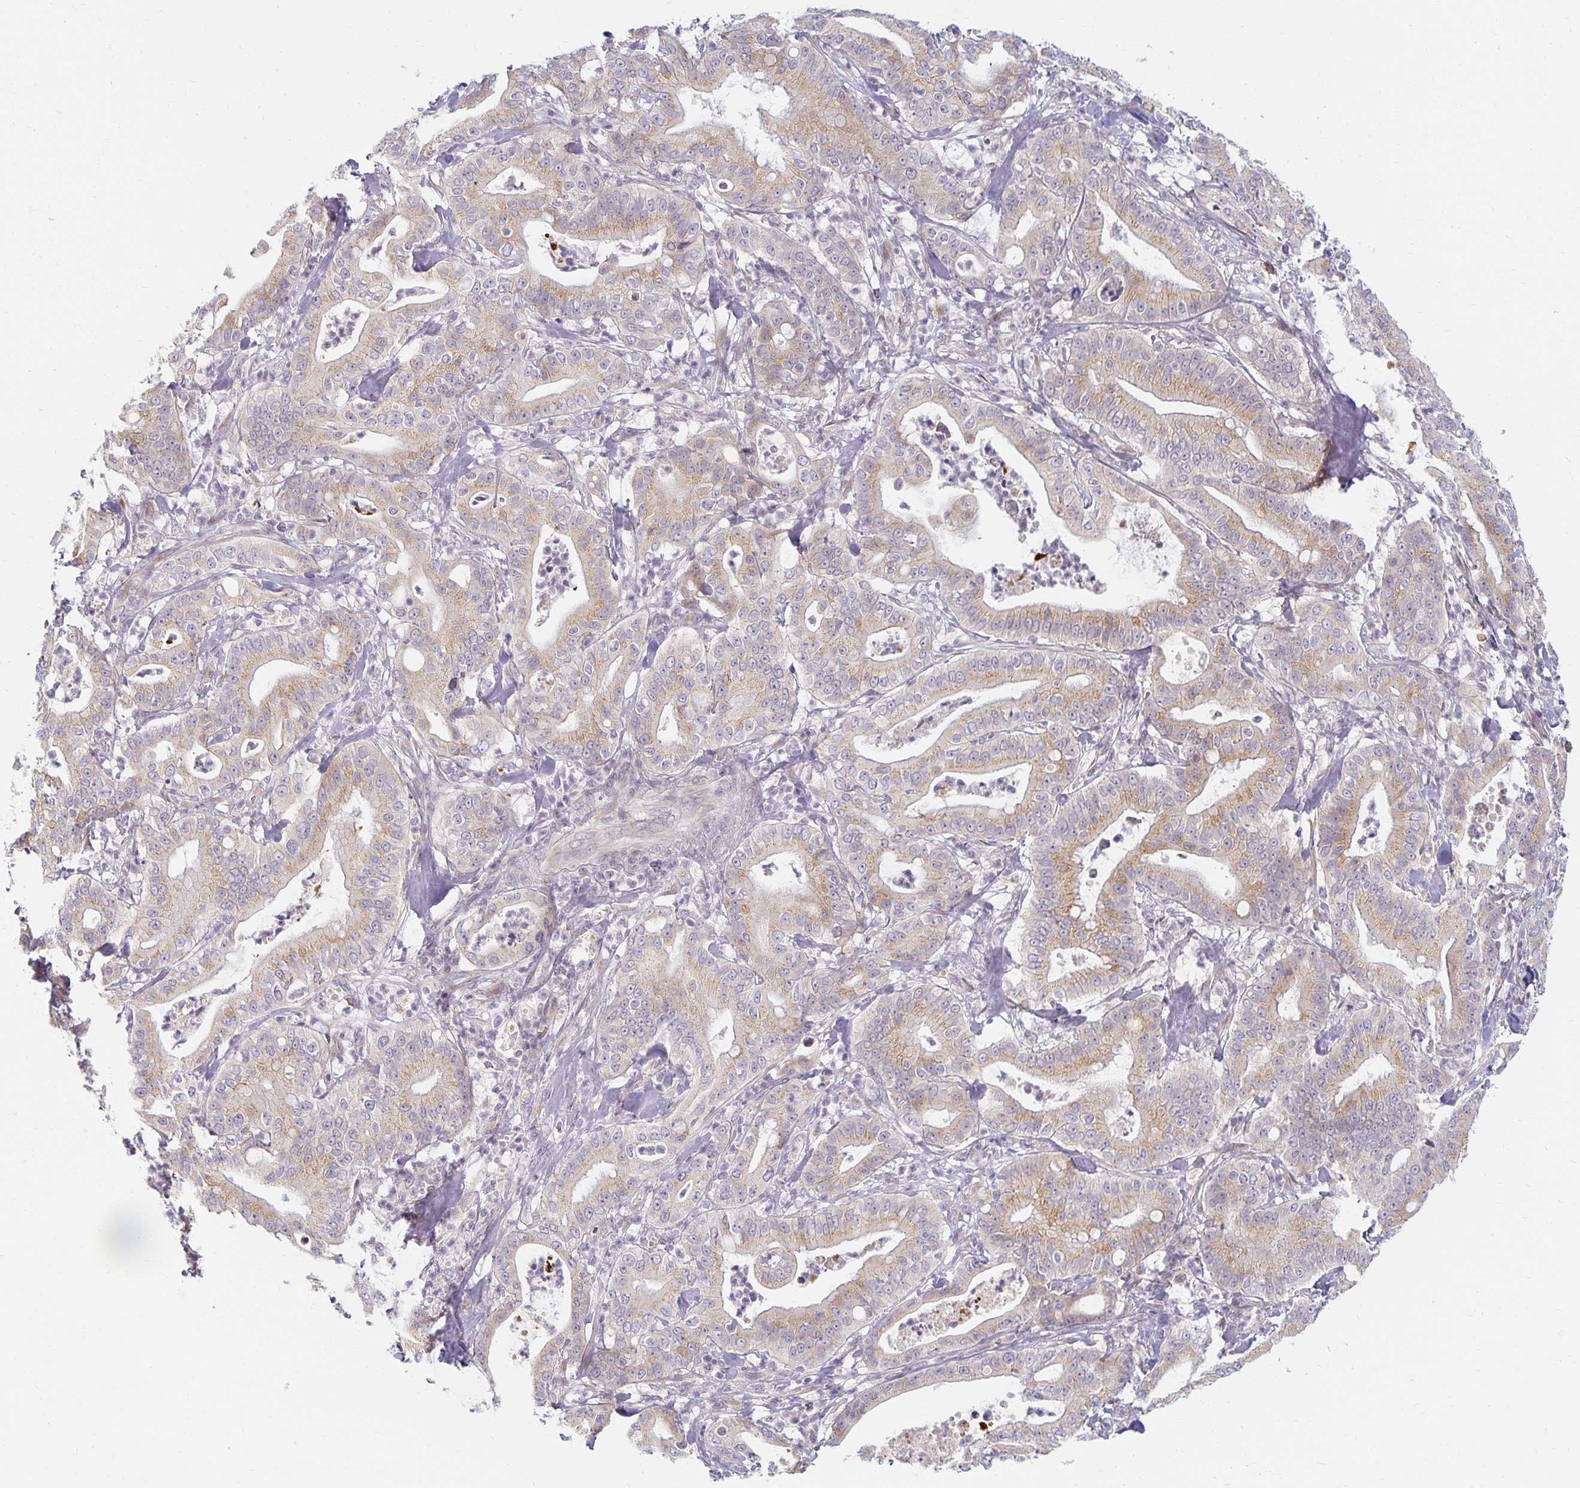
{"staining": {"intensity": "weak", "quantity": ">75%", "location": "cytoplasmic/membranous"}, "tissue": "pancreatic cancer", "cell_type": "Tumor cells", "image_type": "cancer", "snomed": [{"axis": "morphology", "description": "Adenocarcinoma, NOS"}, {"axis": "topography", "description": "Pancreas"}], "caption": "High-power microscopy captured an immunohistochemistry micrograph of pancreatic cancer (adenocarcinoma), revealing weak cytoplasmic/membranous staining in about >75% of tumor cells. Ihc stains the protein of interest in brown and the nuclei are stained blue.", "gene": "EHF", "patient": {"sex": "male", "age": 71}}